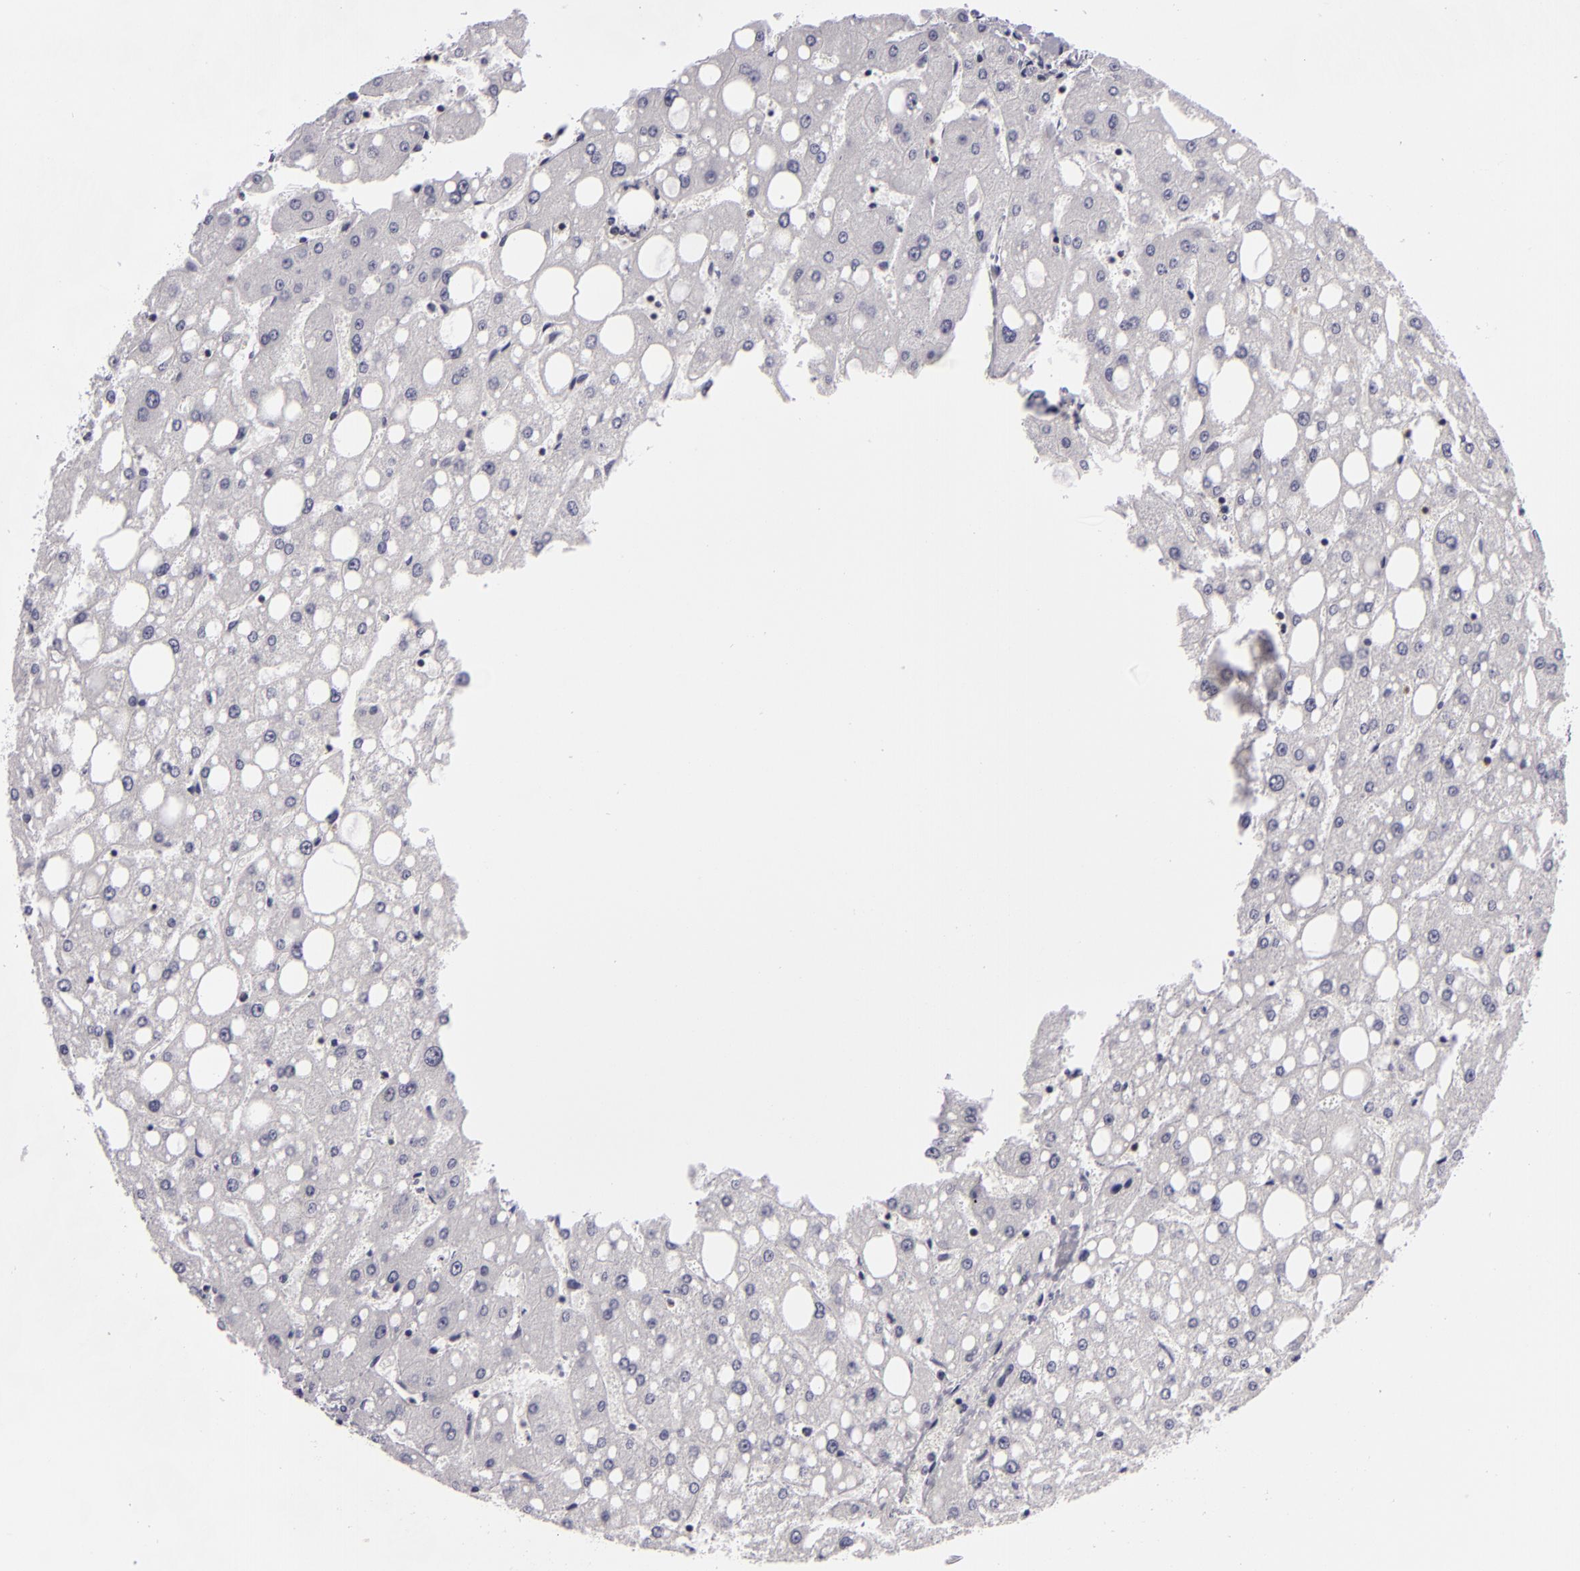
{"staining": {"intensity": "negative", "quantity": "none", "location": "none"}, "tissue": "liver", "cell_type": "Cholangiocytes", "image_type": "normal", "snomed": [{"axis": "morphology", "description": "Normal tissue, NOS"}, {"axis": "topography", "description": "Liver"}], "caption": "This image is of benign liver stained with immunohistochemistry to label a protein in brown with the nuclei are counter-stained blue. There is no staining in cholangiocytes. Brightfield microscopy of IHC stained with DAB (3,3'-diaminobenzidine) (brown) and hematoxylin (blue), captured at high magnification.", "gene": "KCNAB2", "patient": {"sex": "male", "age": 49}}